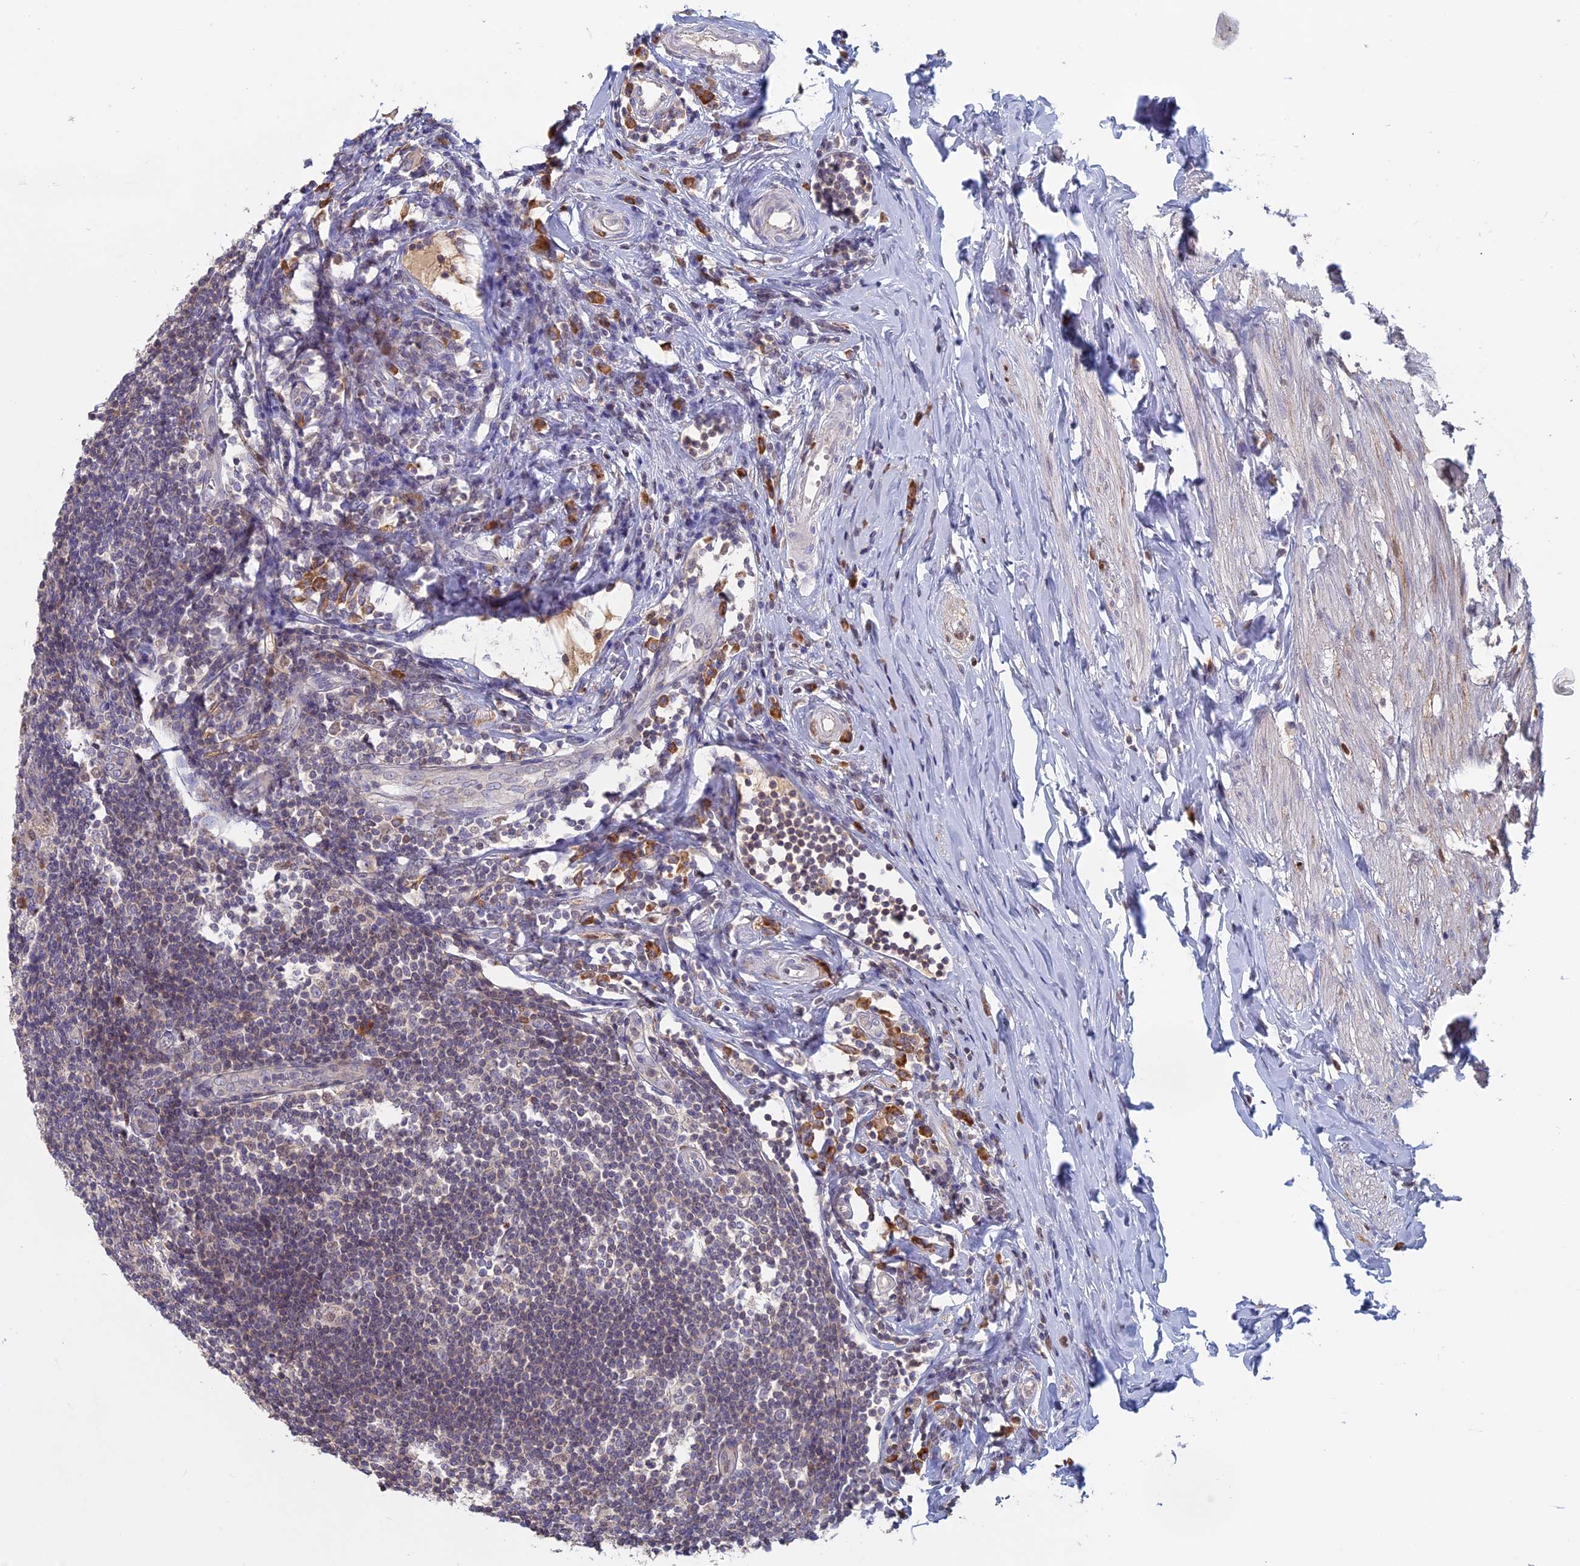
{"staining": {"intensity": "weak", "quantity": ">75%", "location": "cytoplasmic/membranous"}, "tissue": "appendix", "cell_type": "Glandular cells", "image_type": "normal", "snomed": [{"axis": "morphology", "description": "Normal tissue, NOS"}, {"axis": "topography", "description": "Appendix"}], "caption": "Glandular cells demonstrate low levels of weak cytoplasmic/membranous staining in approximately >75% of cells in unremarkable appendix. Using DAB (brown) and hematoxylin (blue) stains, captured at high magnification using brightfield microscopy.", "gene": "TMEM208", "patient": {"sex": "female", "age": 54}}